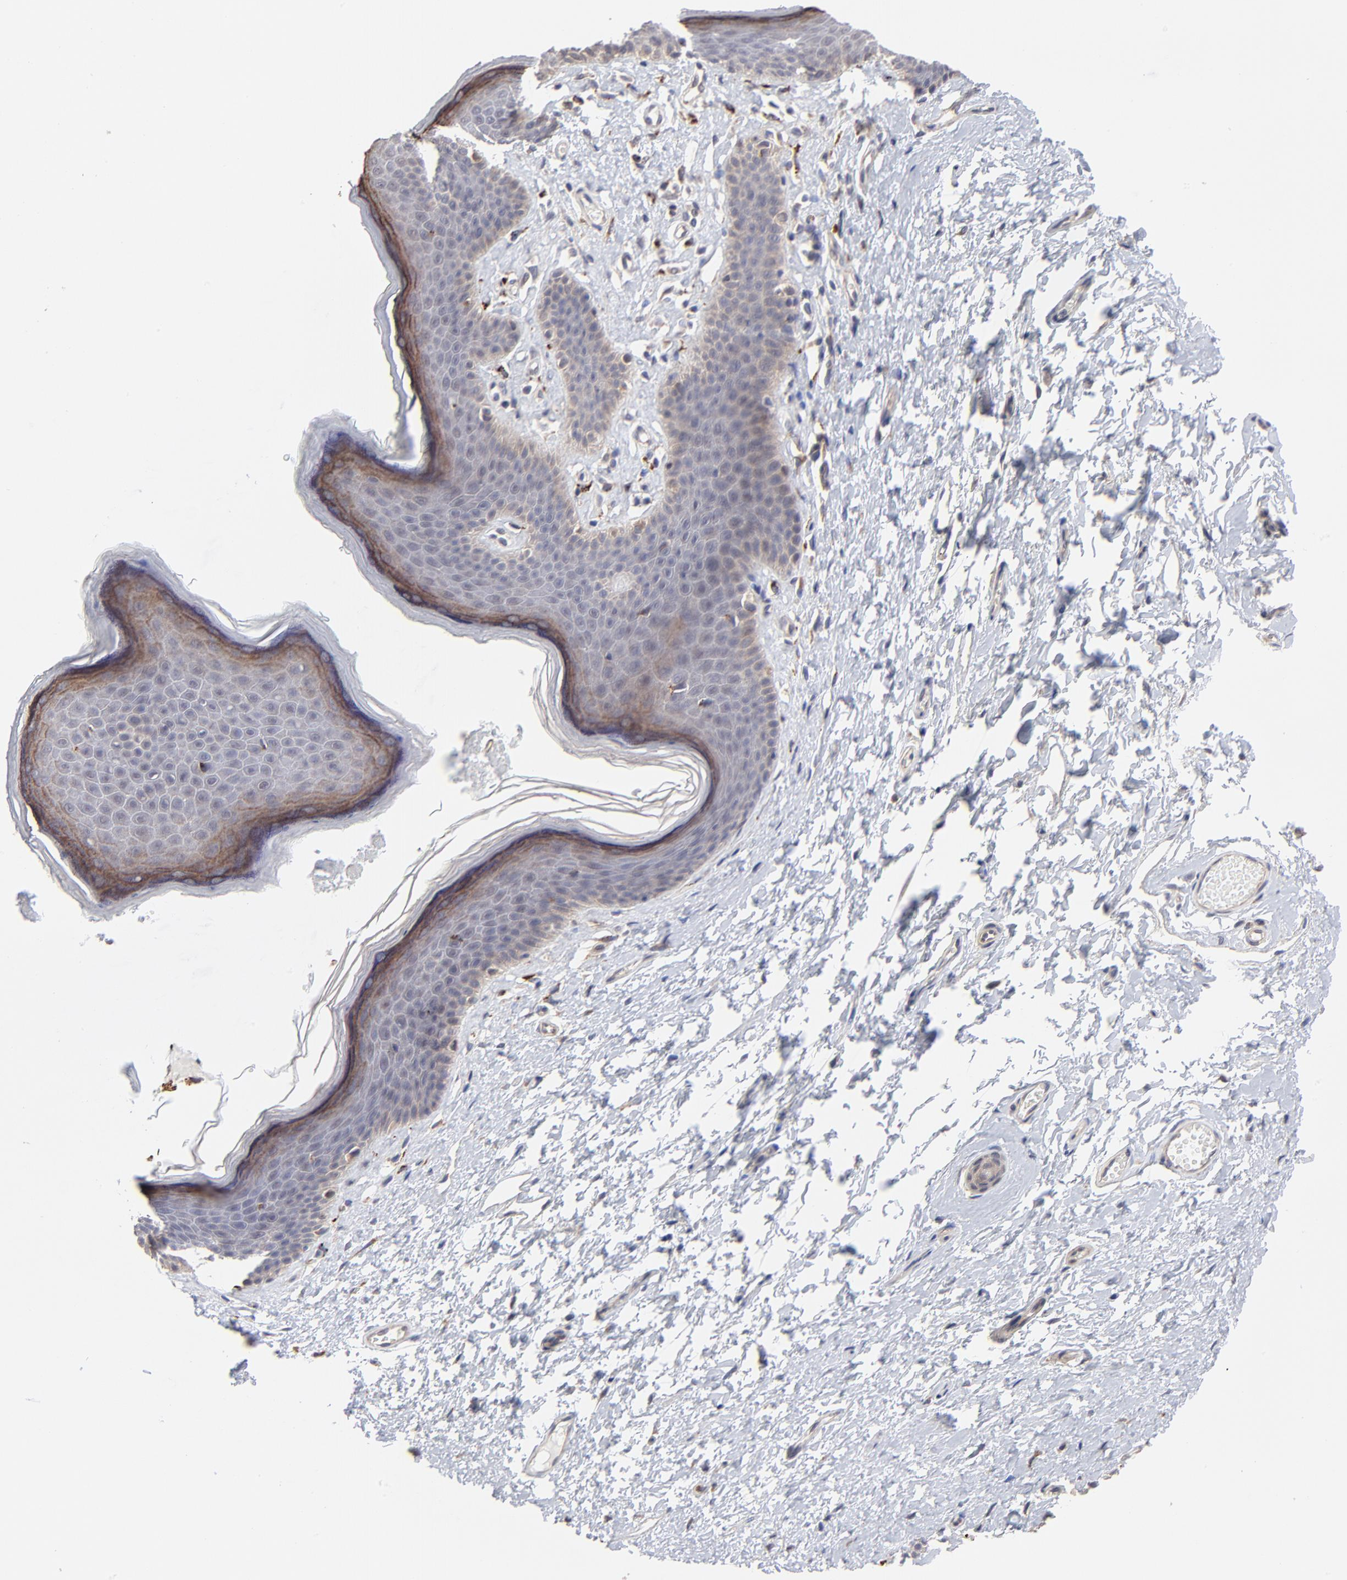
{"staining": {"intensity": "moderate", "quantity": "25%-75%", "location": "cytoplasmic/membranous"}, "tissue": "skin", "cell_type": "Epidermal cells", "image_type": "normal", "snomed": [{"axis": "morphology", "description": "Normal tissue, NOS"}, {"axis": "morphology", "description": "Inflammation, NOS"}, {"axis": "topography", "description": "Vulva"}], "caption": "High-power microscopy captured an immunohistochemistry (IHC) photomicrograph of benign skin, revealing moderate cytoplasmic/membranous positivity in approximately 25%-75% of epidermal cells. (IHC, brightfield microscopy, high magnification).", "gene": "PDE4B", "patient": {"sex": "female", "age": 84}}